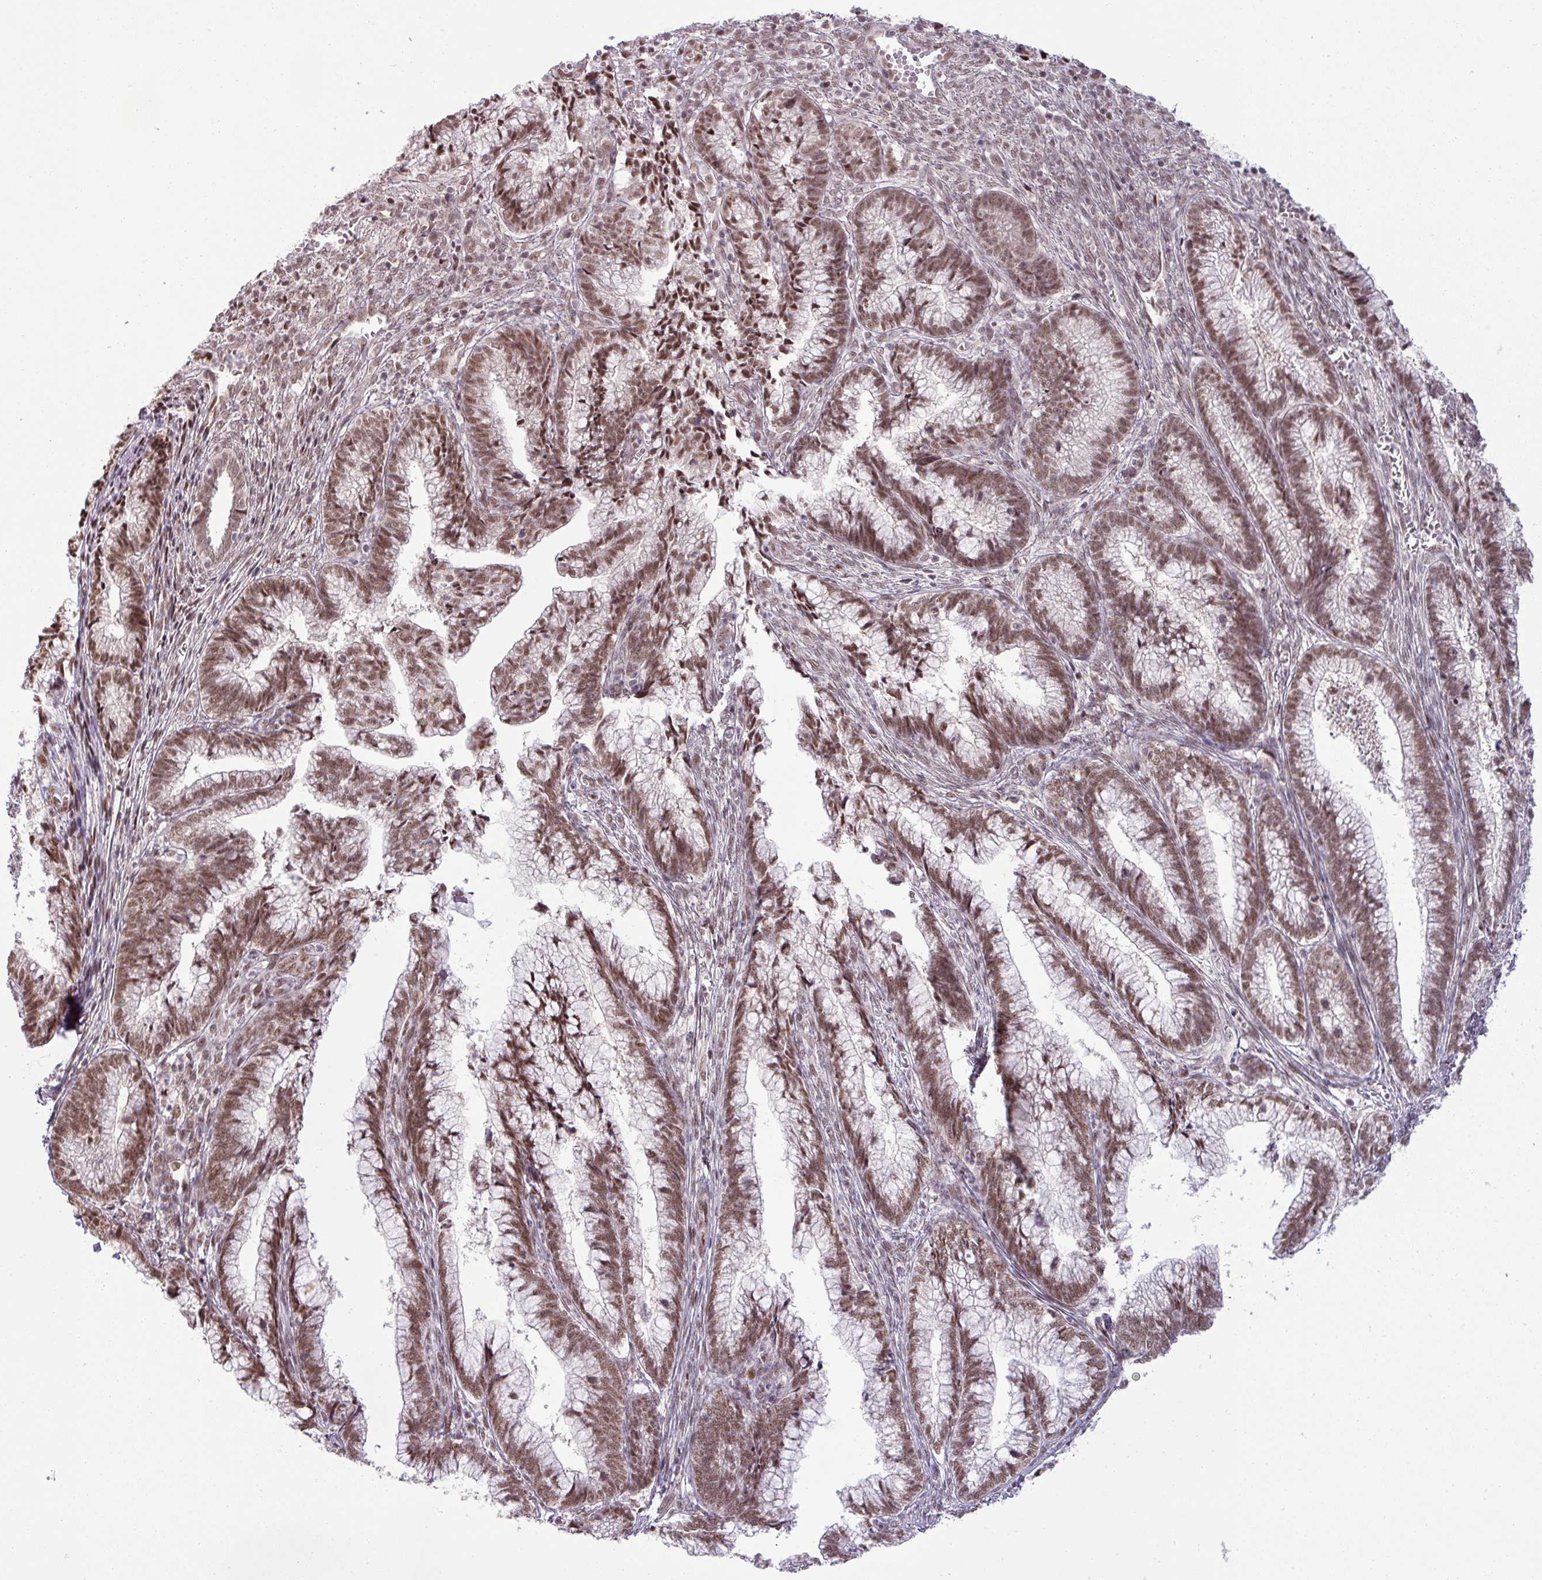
{"staining": {"intensity": "moderate", "quantity": ">75%", "location": "nuclear"}, "tissue": "cervical cancer", "cell_type": "Tumor cells", "image_type": "cancer", "snomed": [{"axis": "morphology", "description": "Adenocarcinoma, NOS"}, {"axis": "topography", "description": "Cervix"}], "caption": "High-power microscopy captured an immunohistochemistry histopathology image of adenocarcinoma (cervical), revealing moderate nuclear expression in approximately >75% of tumor cells. Nuclei are stained in blue.", "gene": "PTPN20", "patient": {"sex": "female", "age": 44}}